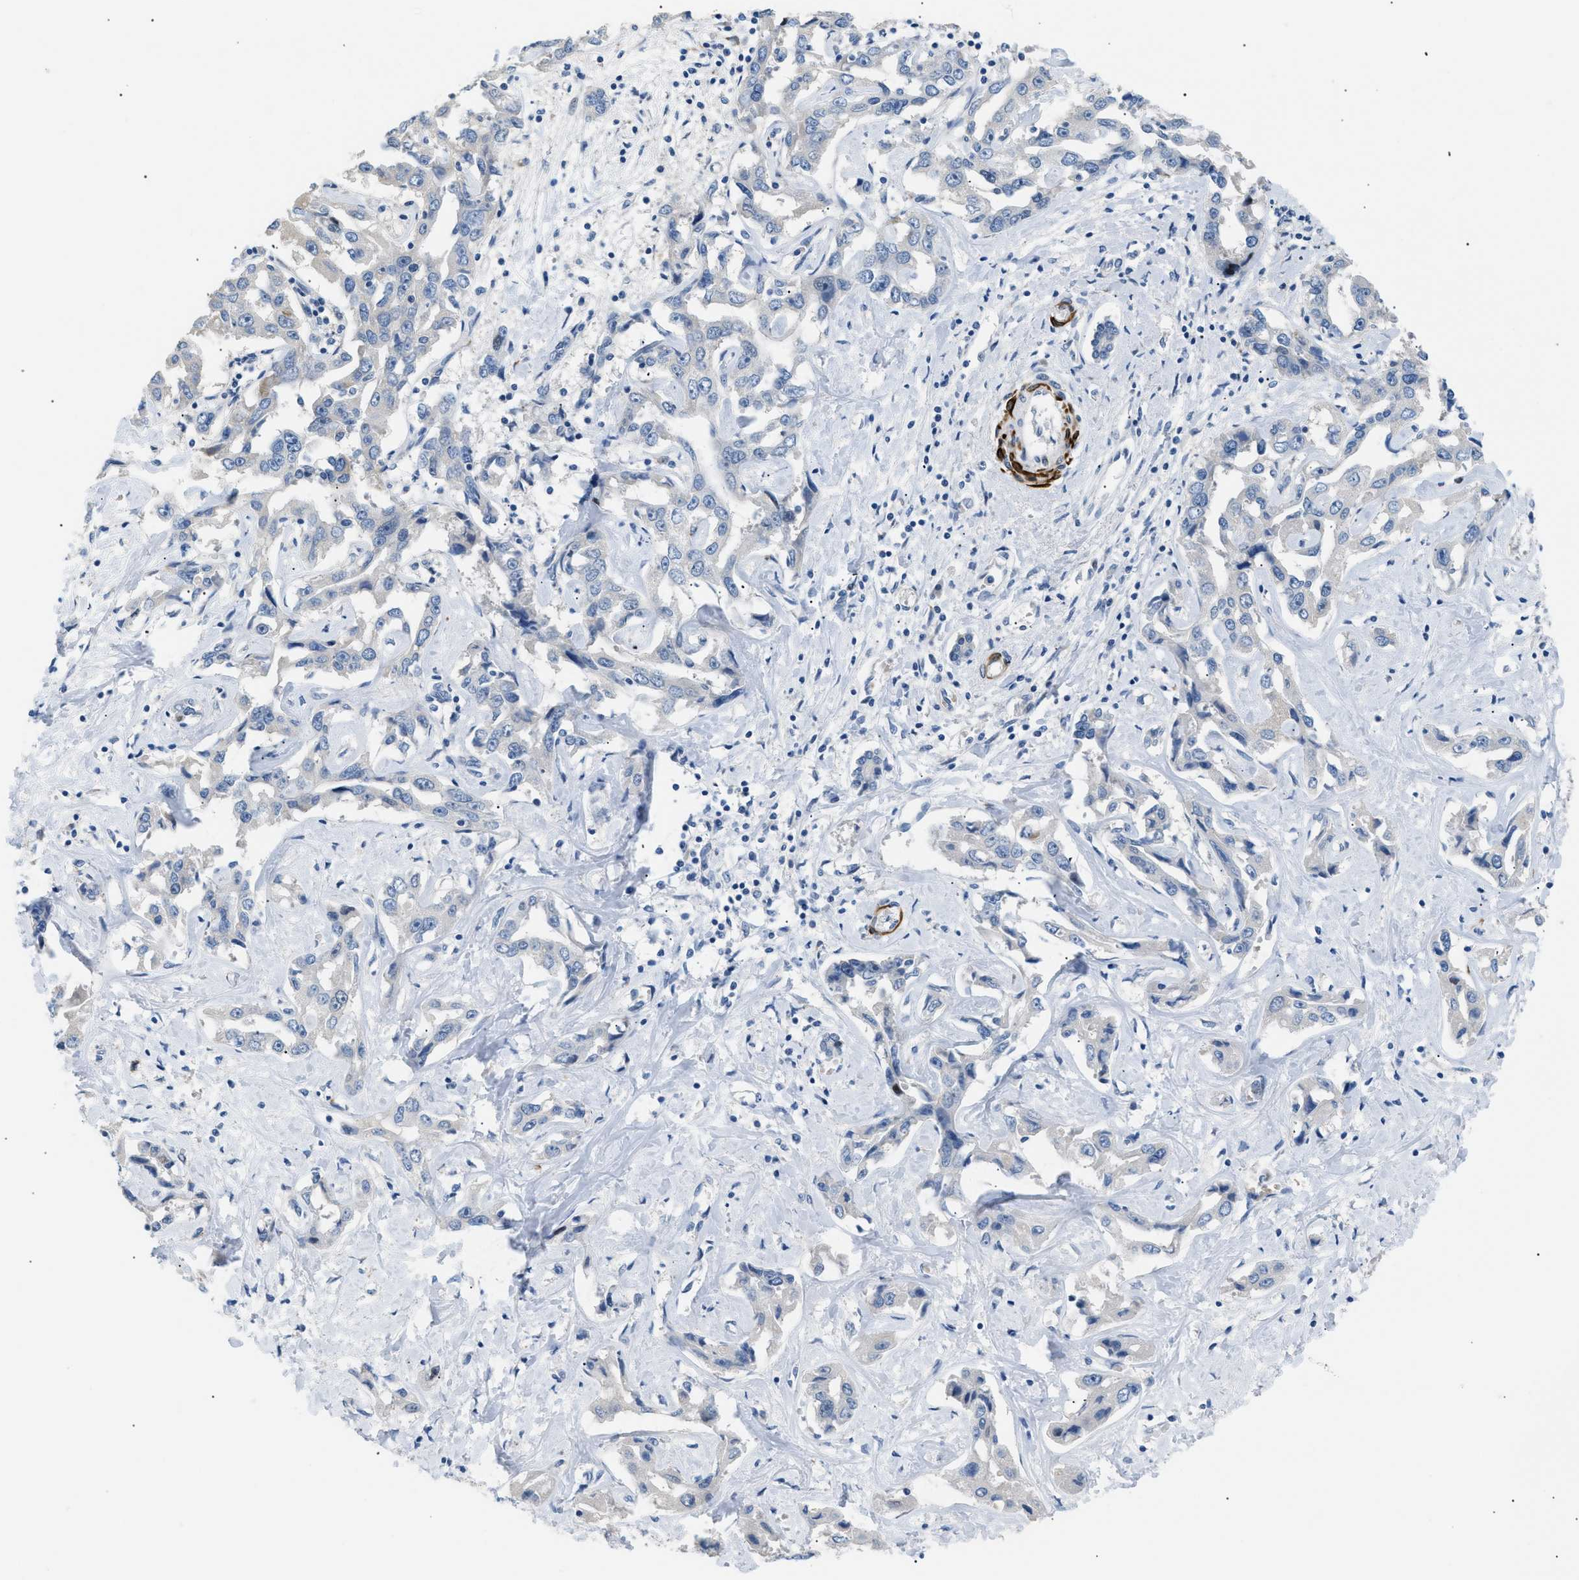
{"staining": {"intensity": "negative", "quantity": "none", "location": "none"}, "tissue": "liver cancer", "cell_type": "Tumor cells", "image_type": "cancer", "snomed": [{"axis": "morphology", "description": "Cholangiocarcinoma"}, {"axis": "topography", "description": "Liver"}], "caption": "High power microscopy image of an immunohistochemistry (IHC) histopathology image of liver cholangiocarcinoma, revealing no significant staining in tumor cells.", "gene": "ICA1", "patient": {"sex": "male", "age": 59}}